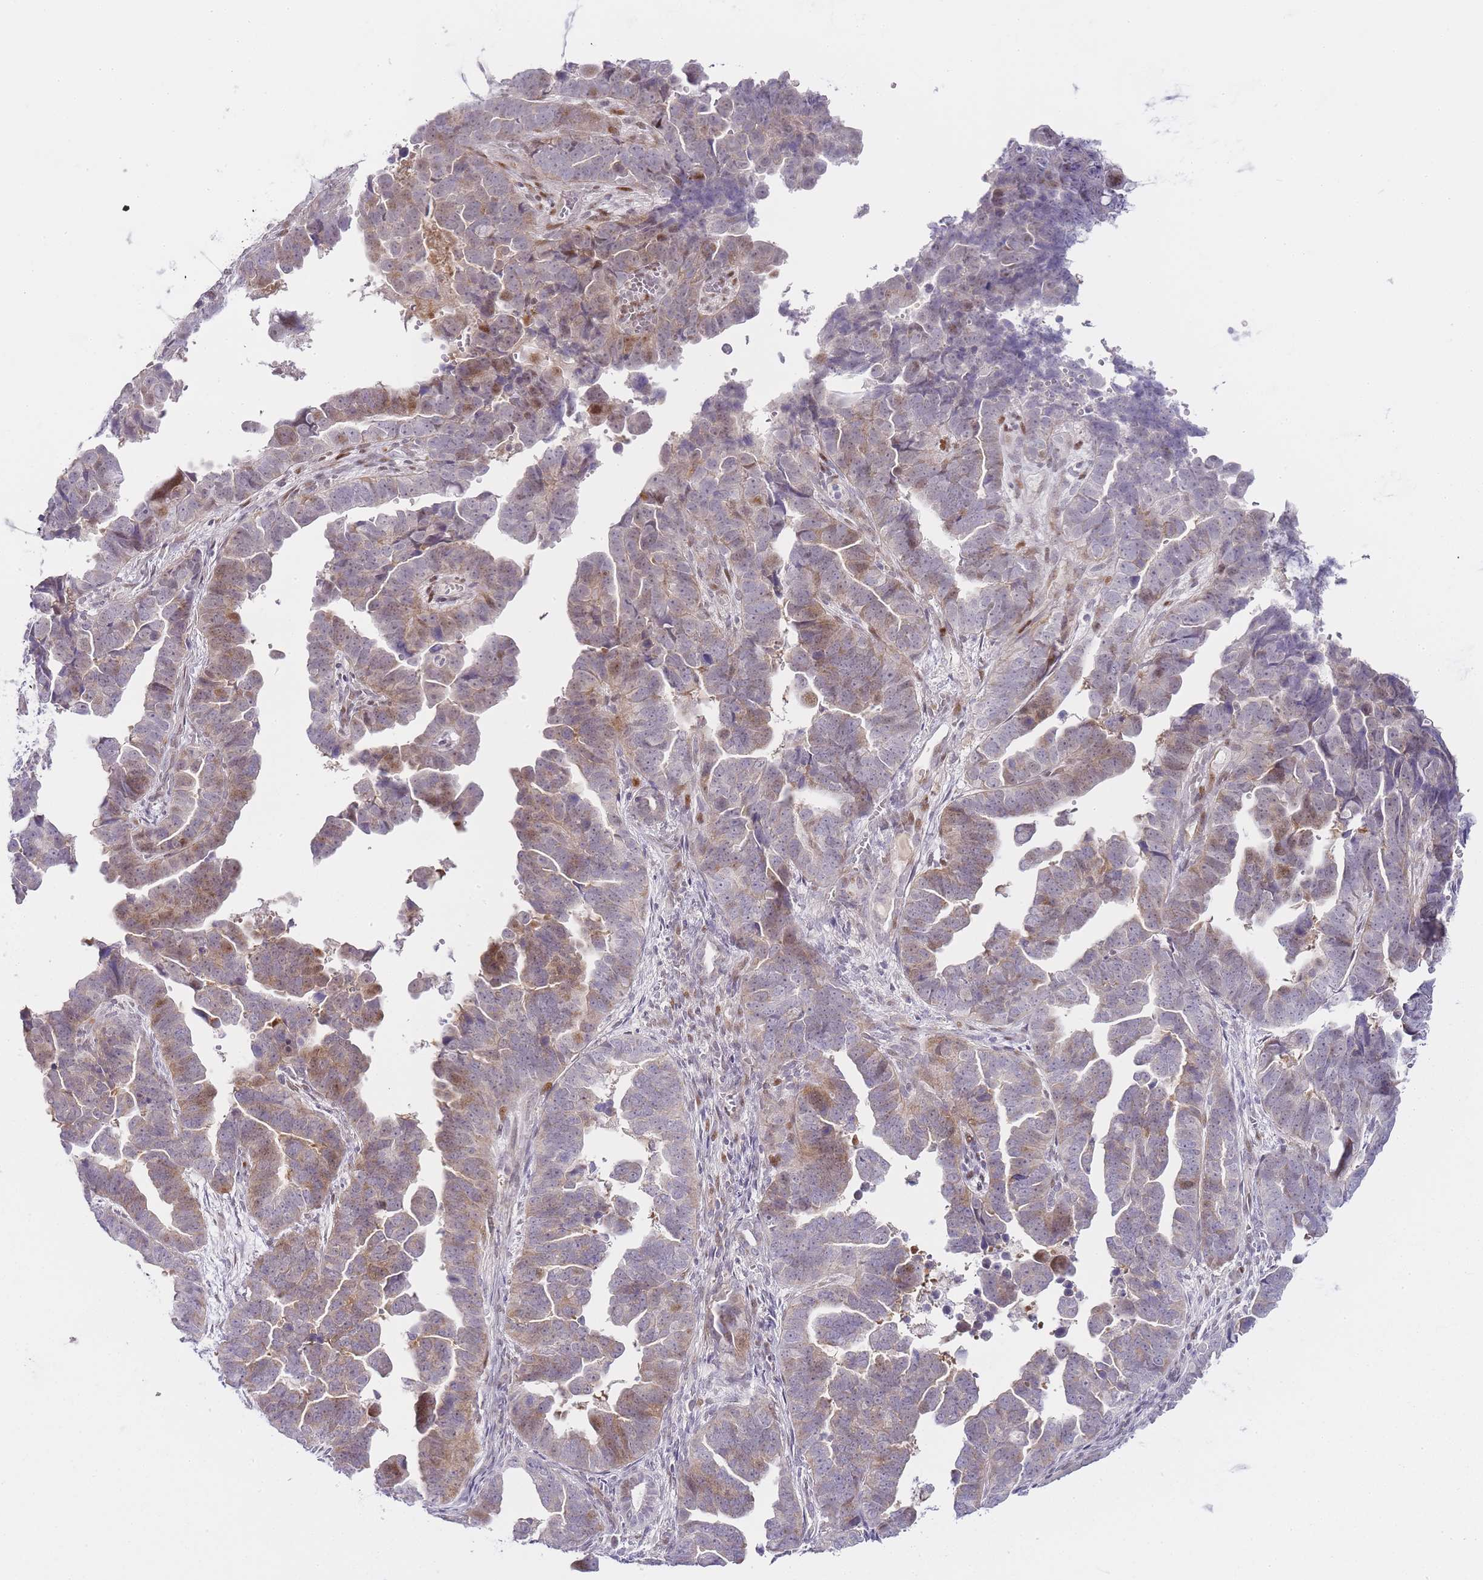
{"staining": {"intensity": "moderate", "quantity": "25%-75%", "location": "cytoplasmic/membranous,nuclear"}, "tissue": "endometrial cancer", "cell_type": "Tumor cells", "image_type": "cancer", "snomed": [{"axis": "morphology", "description": "Adenocarcinoma, NOS"}, {"axis": "topography", "description": "Endometrium"}], "caption": "IHC of human endometrial cancer demonstrates medium levels of moderate cytoplasmic/membranous and nuclear expression in approximately 25%-75% of tumor cells.", "gene": "OGG1", "patient": {"sex": "female", "age": 75}}